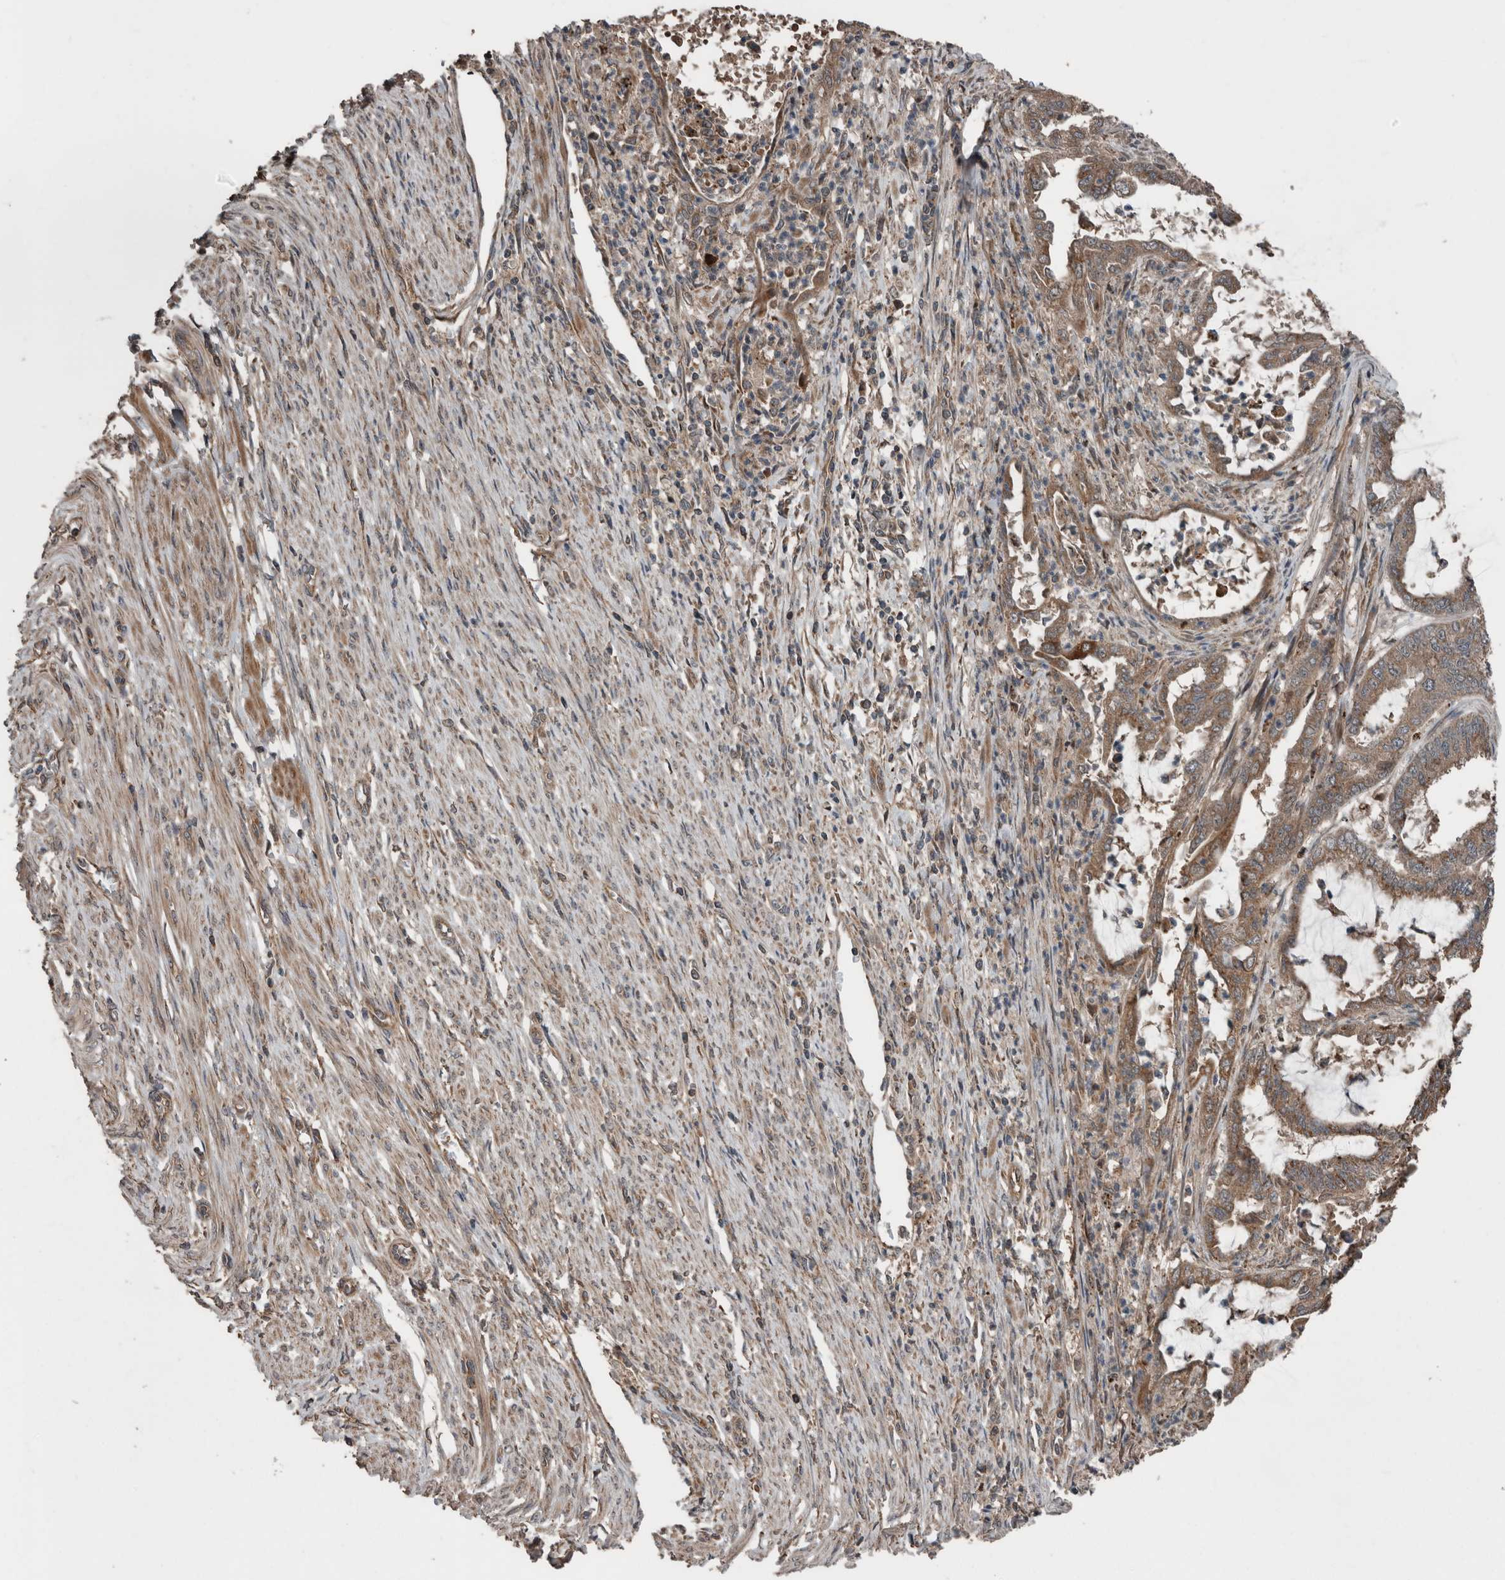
{"staining": {"intensity": "moderate", "quantity": ">75%", "location": "cytoplasmic/membranous"}, "tissue": "endometrial cancer", "cell_type": "Tumor cells", "image_type": "cancer", "snomed": [{"axis": "morphology", "description": "Adenocarcinoma, NOS"}, {"axis": "topography", "description": "Endometrium"}], "caption": "Approximately >75% of tumor cells in endometrial cancer (adenocarcinoma) show moderate cytoplasmic/membranous protein positivity as visualized by brown immunohistochemical staining.", "gene": "RIOK3", "patient": {"sex": "female", "age": 51}}